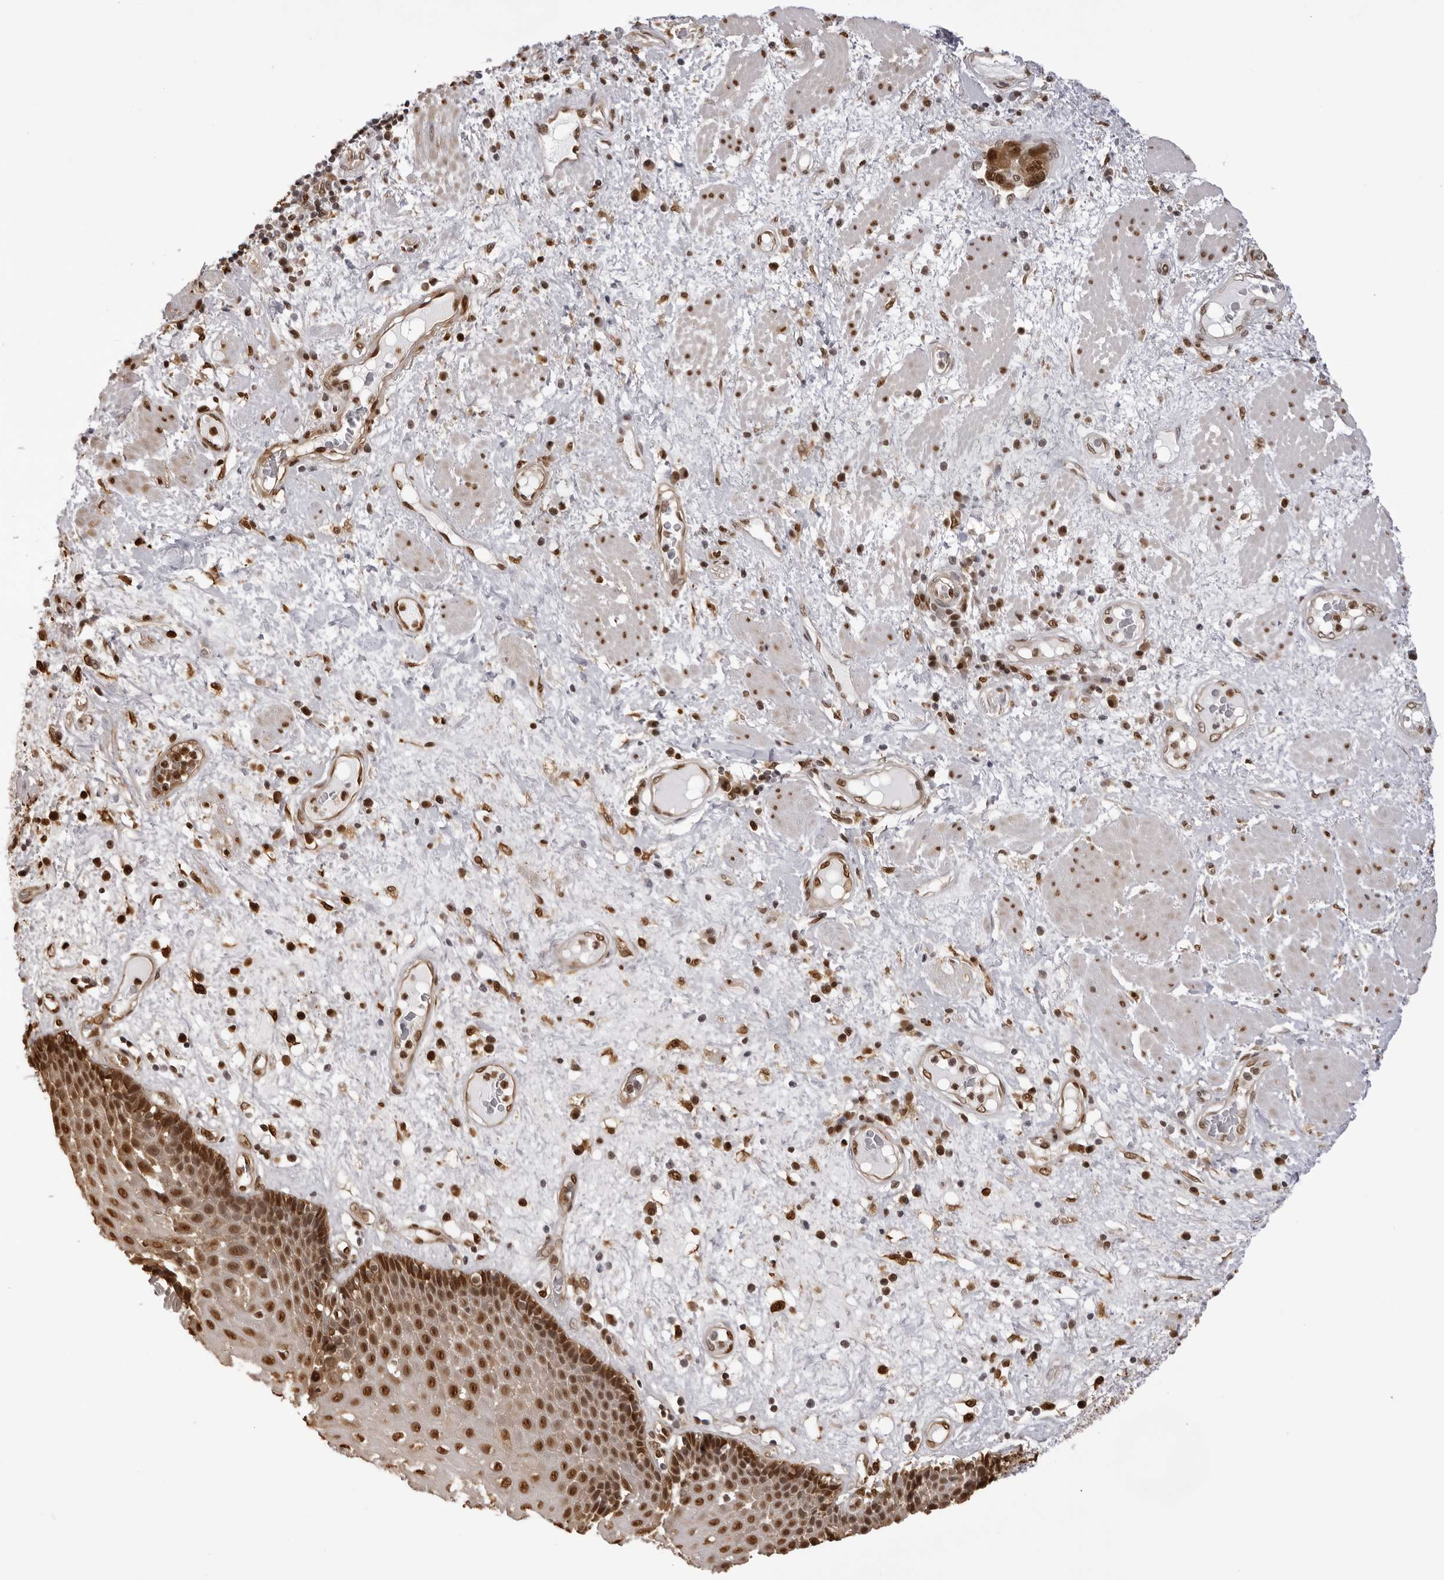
{"staining": {"intensity": "strong", "quantity": ">75%", "location": "cytoplasmic/membranous,nuclear"}, "tissue": "esophagus", "cell_type": "Squamous epithelial cells", "image_type": "normal", "snomed": [{"axis": "morphology", "description": "Normal tissue, NOS"}, {"axis": "morphology", "description": "Adenocarcinoma, NOS"}, {"axis": "topography", "description": "Esophagus"}], "caption": "Esophagus stained for a protein displays strong cytoplasmic/membranous,nuclear positivity in squamous epithelial cells. (Brightfield microscopy of DAB IHC at high magnification).", "gene": "HSPA4", "patient": {"sex": "male", "age": 62}}